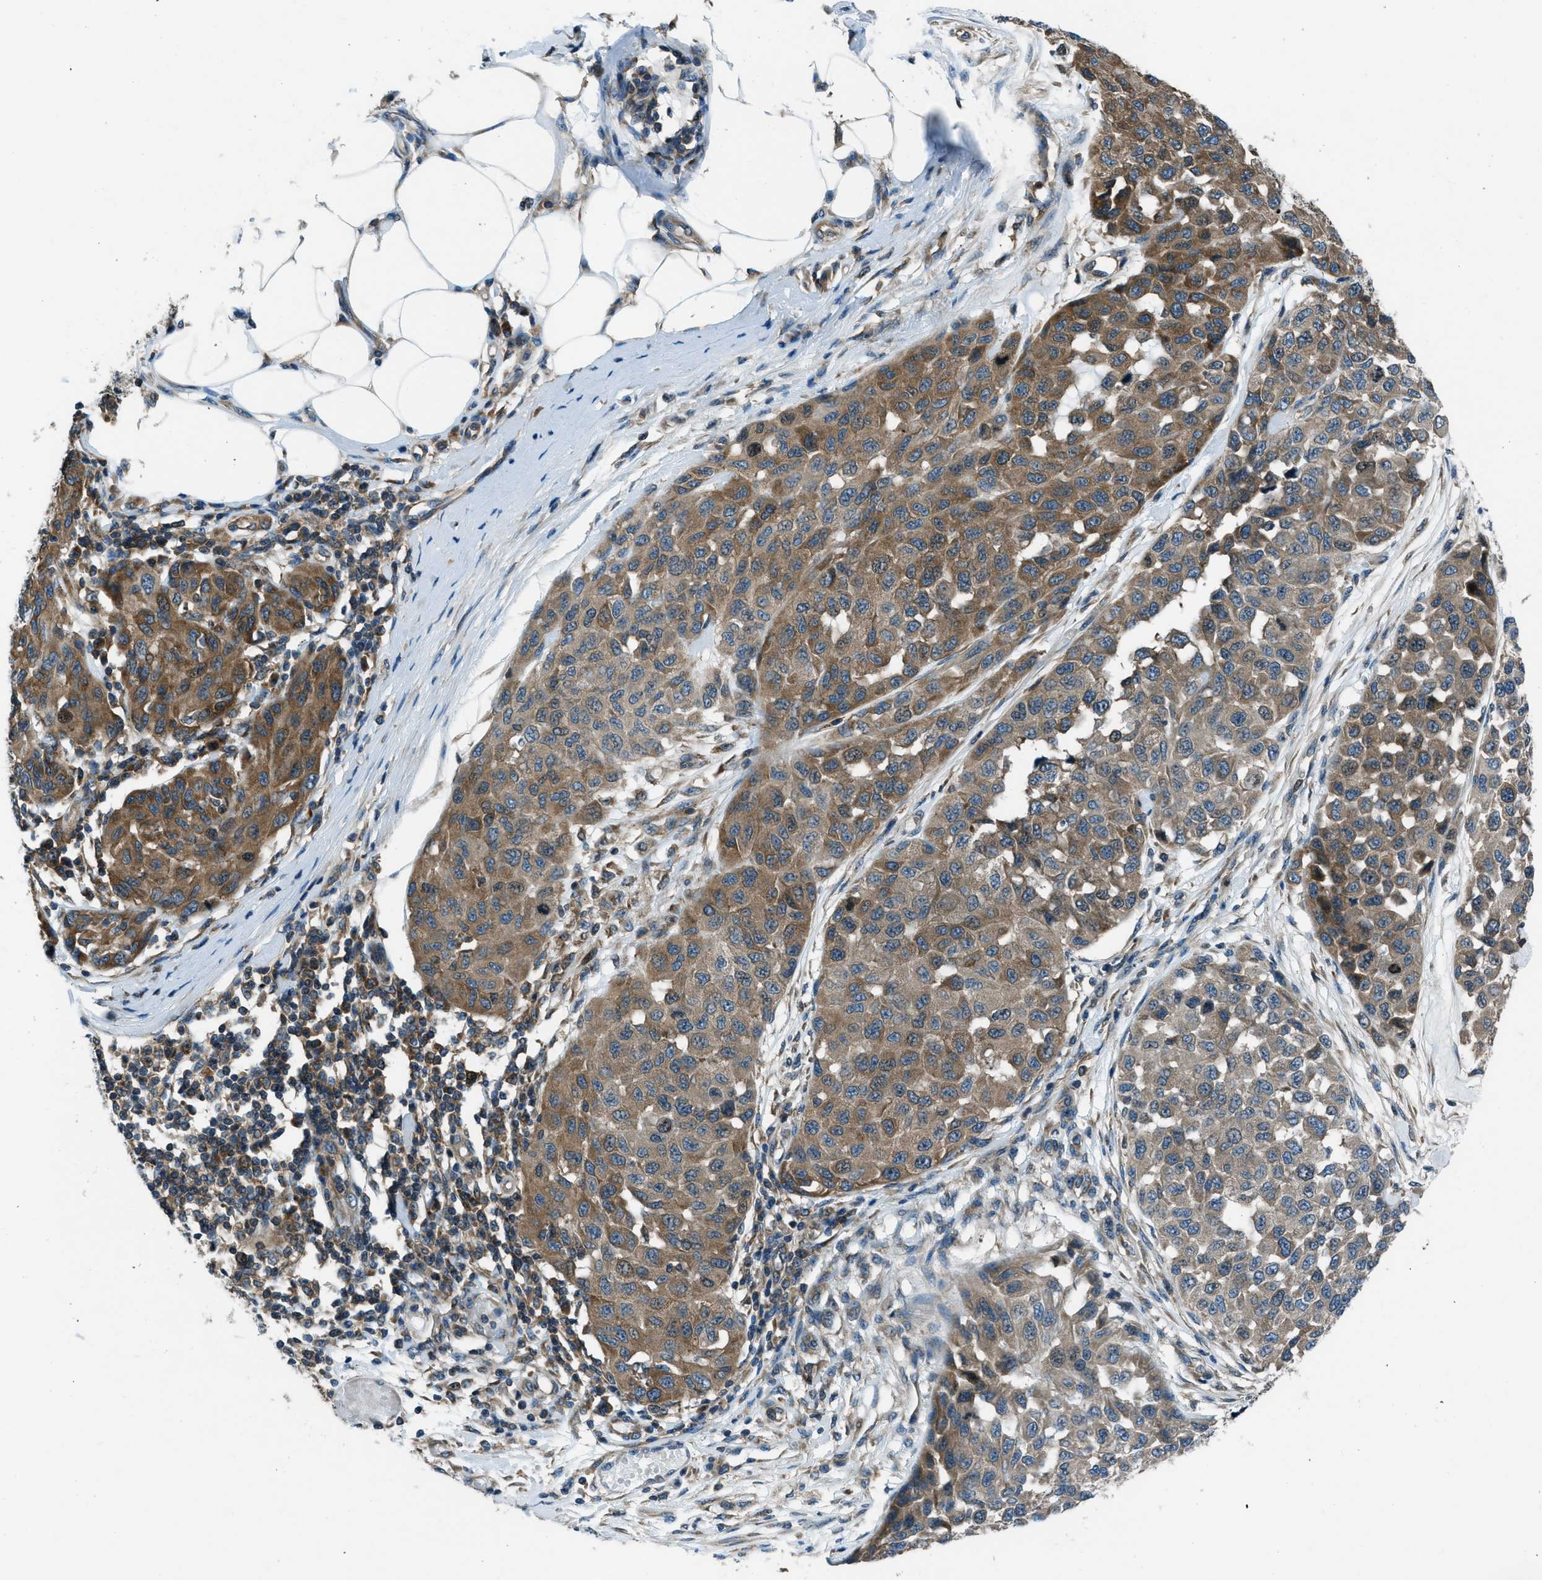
{"staining": {"intensity": "moderate", "quantity": ">75%", "location": "cytoplasmic/membranous"}, "tissue": "melanoma", "cell_type": "Tumor cells", "image_type": "cancer", "snomed": [{"axis": "morphology", "description": "Normal tissue, NOS"}, {"axis": "morphology", "description": "Malignant melanoma, NOS"}, {"axis": "topography", "description": "Skin"}], "caption": "Moderate cytoplasmic/membranous protein positivity is present in approximately >75% of tumor cells in malignant melanoma.", "gene": "ARFGAP2", "patient": {"sex": "male", "age": 62}}